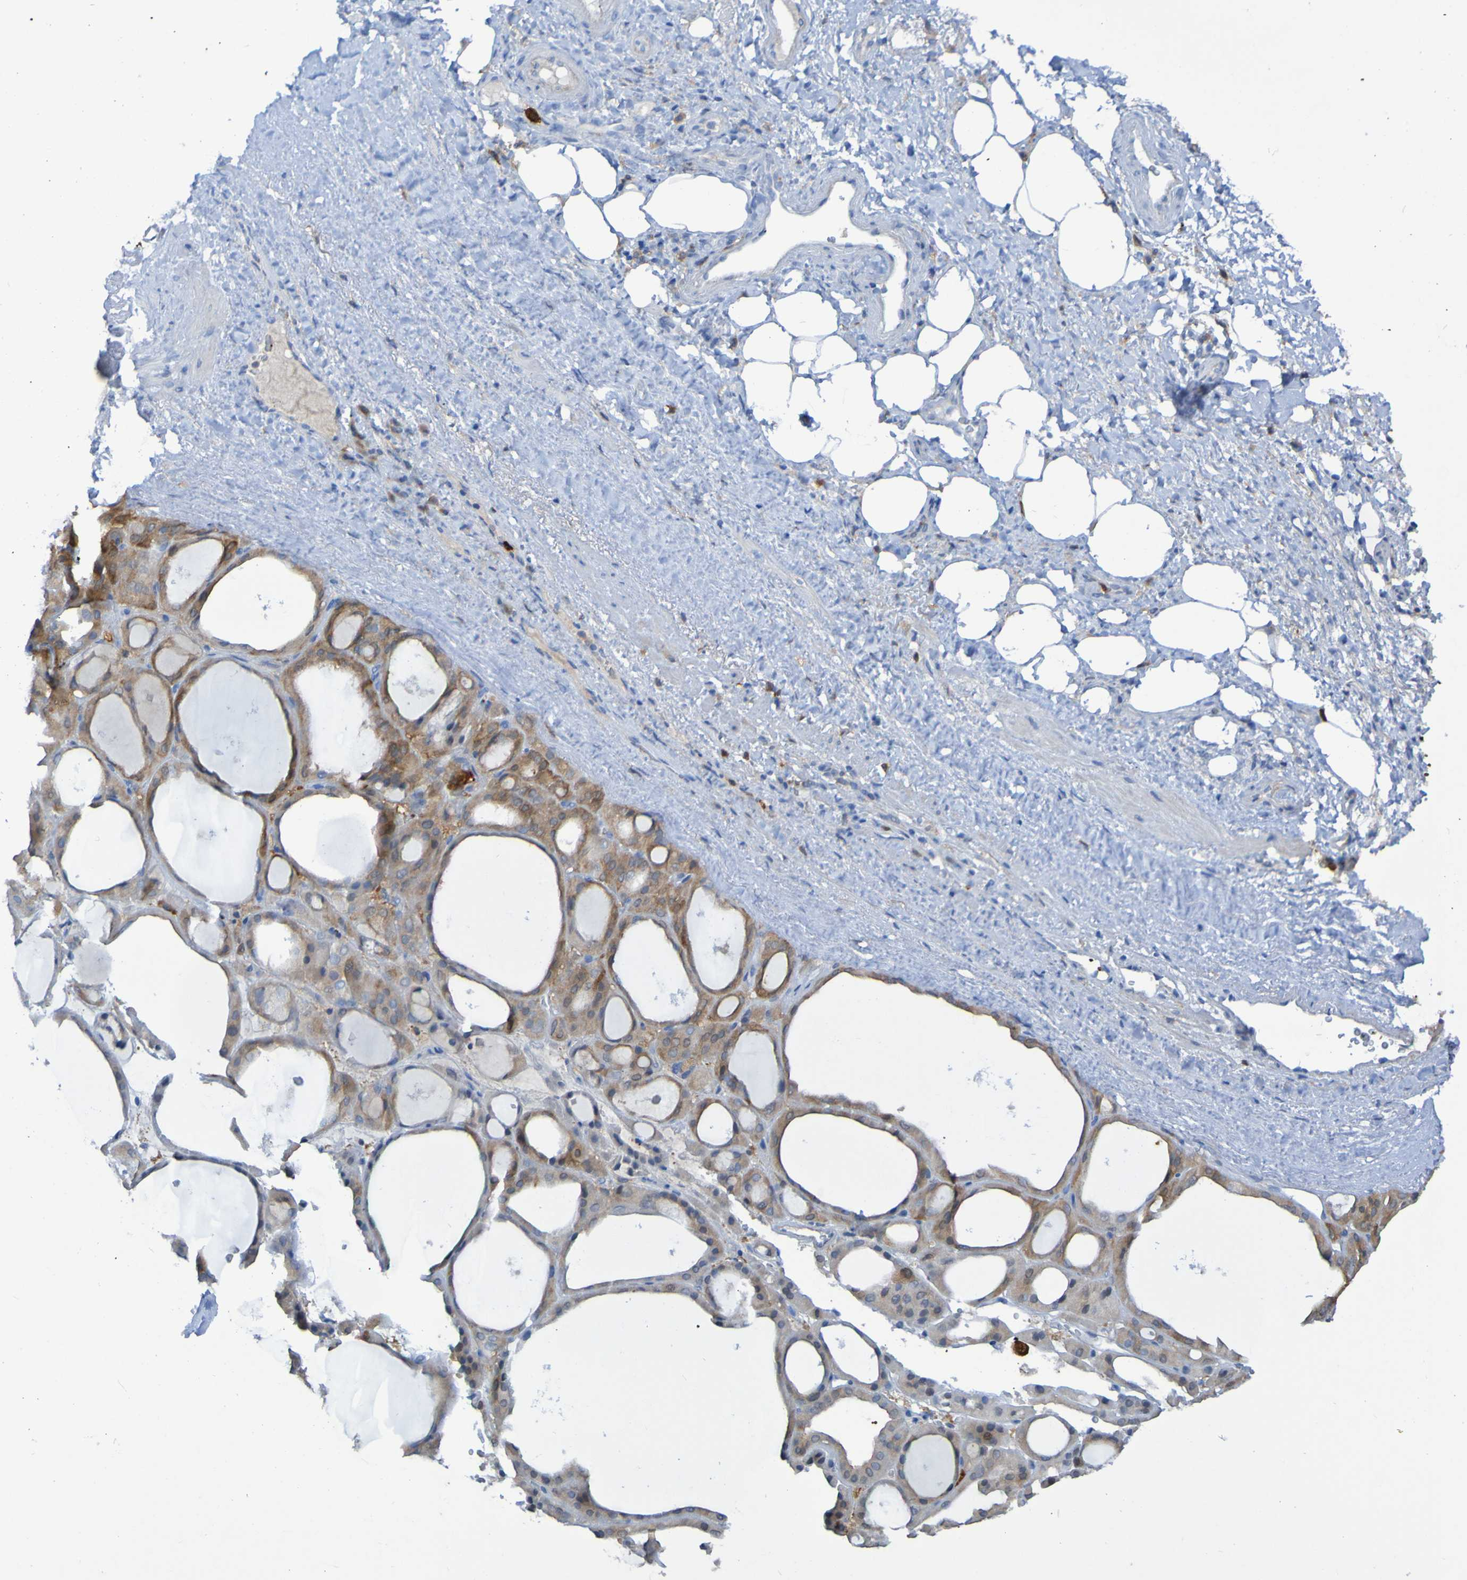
{"staining": {"intensity": "strong", "quantity": ">75%", "location": "cytoplasmic/membranous"}, "tissue": "thyroid gland", "cell_type": "Glandular cells", "image_type": "normal", "snomed": [{"axis": "morphology", "description": "Normal tissue, NOS"}, {"axis": "morphology", "description": "Carcinoma, NOS"}, {"axis": "topography", "description": "Thyroid gland"}], "caption": "Protein staining by immunohistochemistry (IHC) shows strong cytoplasmic/membranous staining in about >75% of glandular cells in normal thyroid gland.", "gene": "MPPE1", "patient": {"sex": "female", "age": 86}}